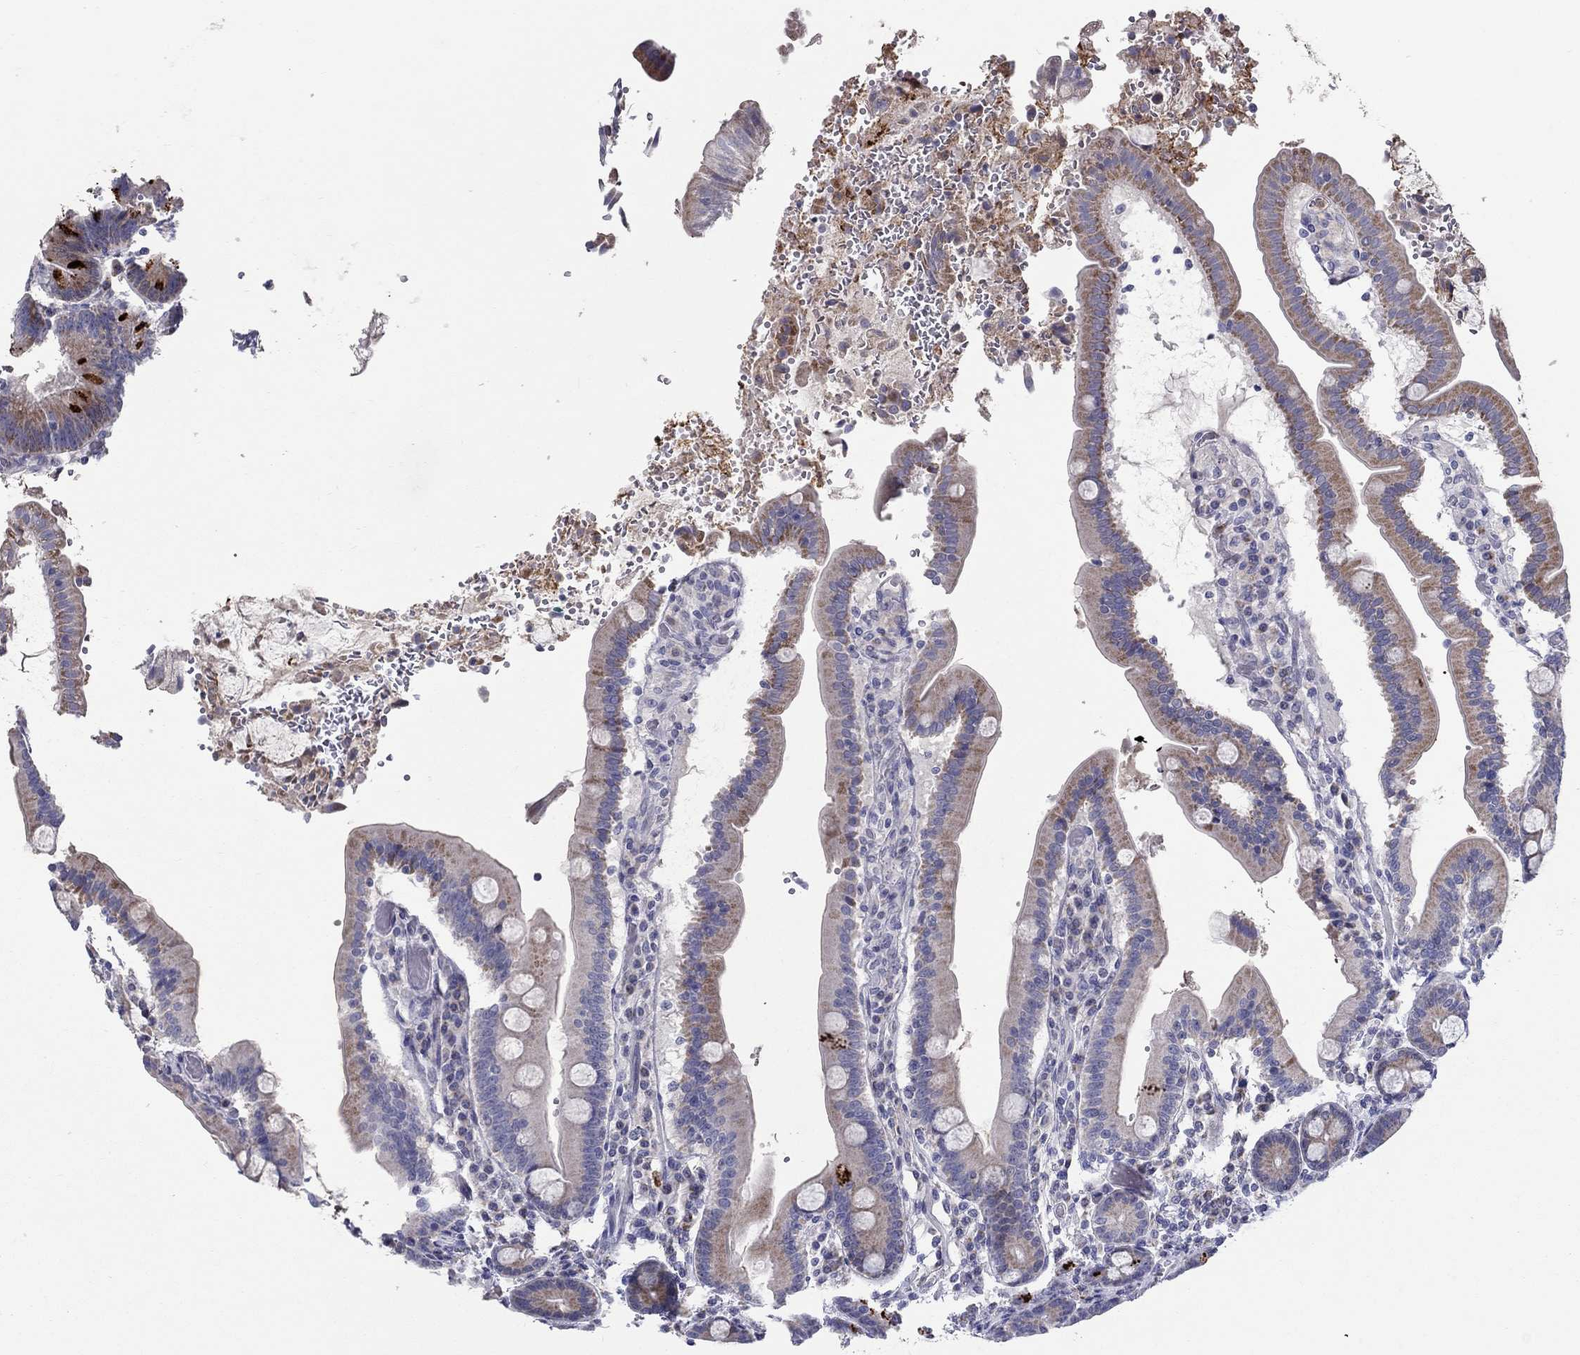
{"staining": {"intensity": "strong", "quantity": "<25%", "location": "cytoplasmic/membranous"}, "tissue": "duodenum", "cell_type": "Glandular cells", "image_type": "normal", "snomed": [{"axis": "morphology", "description": "Normal tissue, NOS"}, {"axis": "topography", "description": "Duodenum"}], "caption": "The histopathology image demonstrates immunohistochemical staining of normal duodenum. There is strong cytoplasmic/membranous staining is appreciated in approximately <25% of glandular cells.", "gene": "HMX2", "patient": {"sex": "female", "age": 62}}